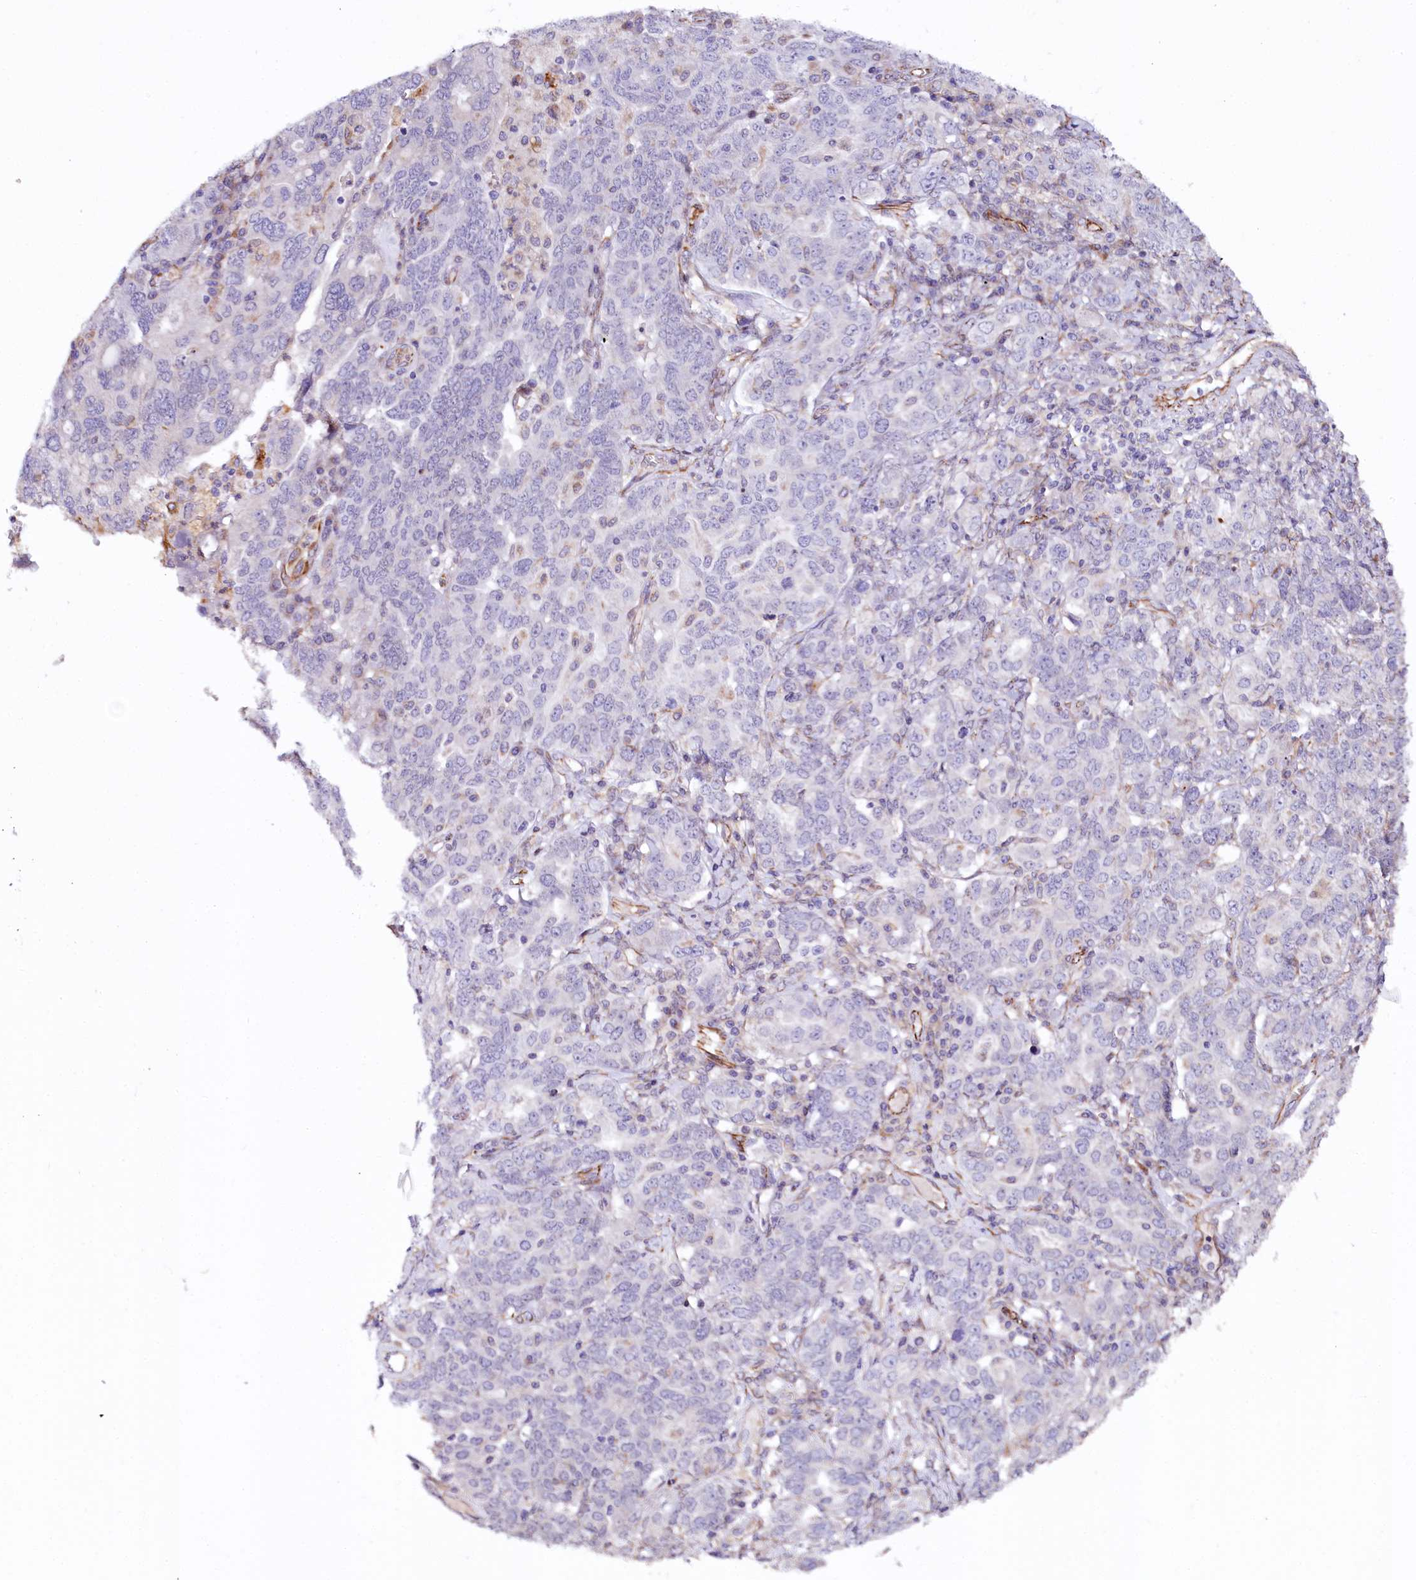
{"staining": {"intensity": "negative", "quantity": "none", "location": "none"}, "tissue": "ovarian cancer", "cell_type": "Tumor cells", "image_type": "cancer", "snomed": [{"axis": "morphology", "description": "Carcinoma, endometroid"}, {"axis": "topography", "description": "Ovary"}], "caption": "This is an immunohistochemistry image of endometroid carcinoma (ovarian). There is no staining in tumor cells.", "gene": "TTC12", "patient": {"sex": "female", "age": 62}}